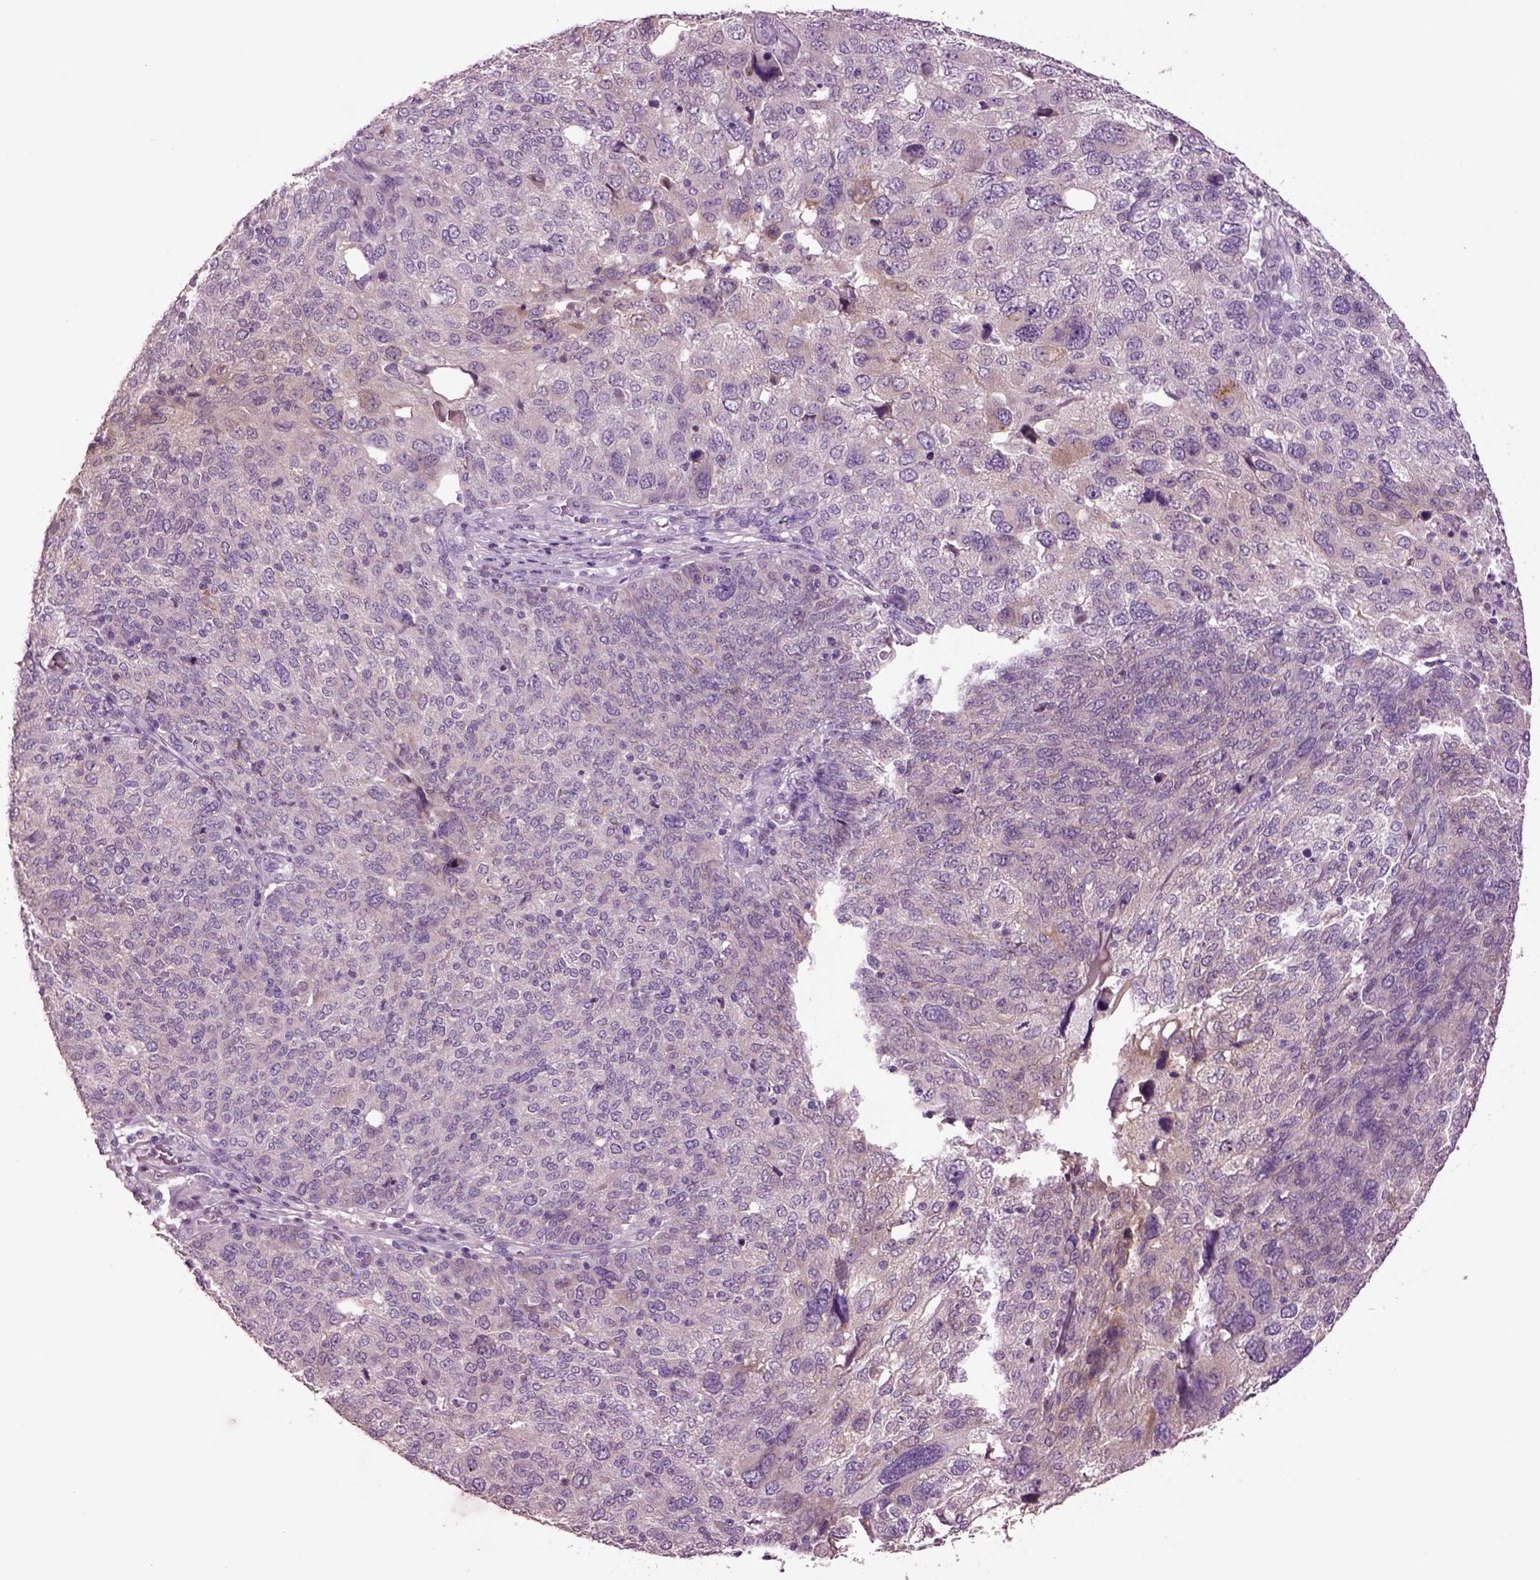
{"staining": {"intensity": "negative", "quantity": "none", "location": "none"}, "tissue": "ovarian cancer", "cell_type": "Tumor cells", "image_type": "cancer", "snomed": [{"axis": "morphology", "description": "Carcinoma, endometroid"}, {"axis": "topography", "description": "Ovary"}], "caption": "This is an immunohistochemistry image of human ovarian endometroid carcinoma. There is no expression in tumor cells.", "gene": "CLPSL1", "patient": {"sex": "female", "age": 58}}